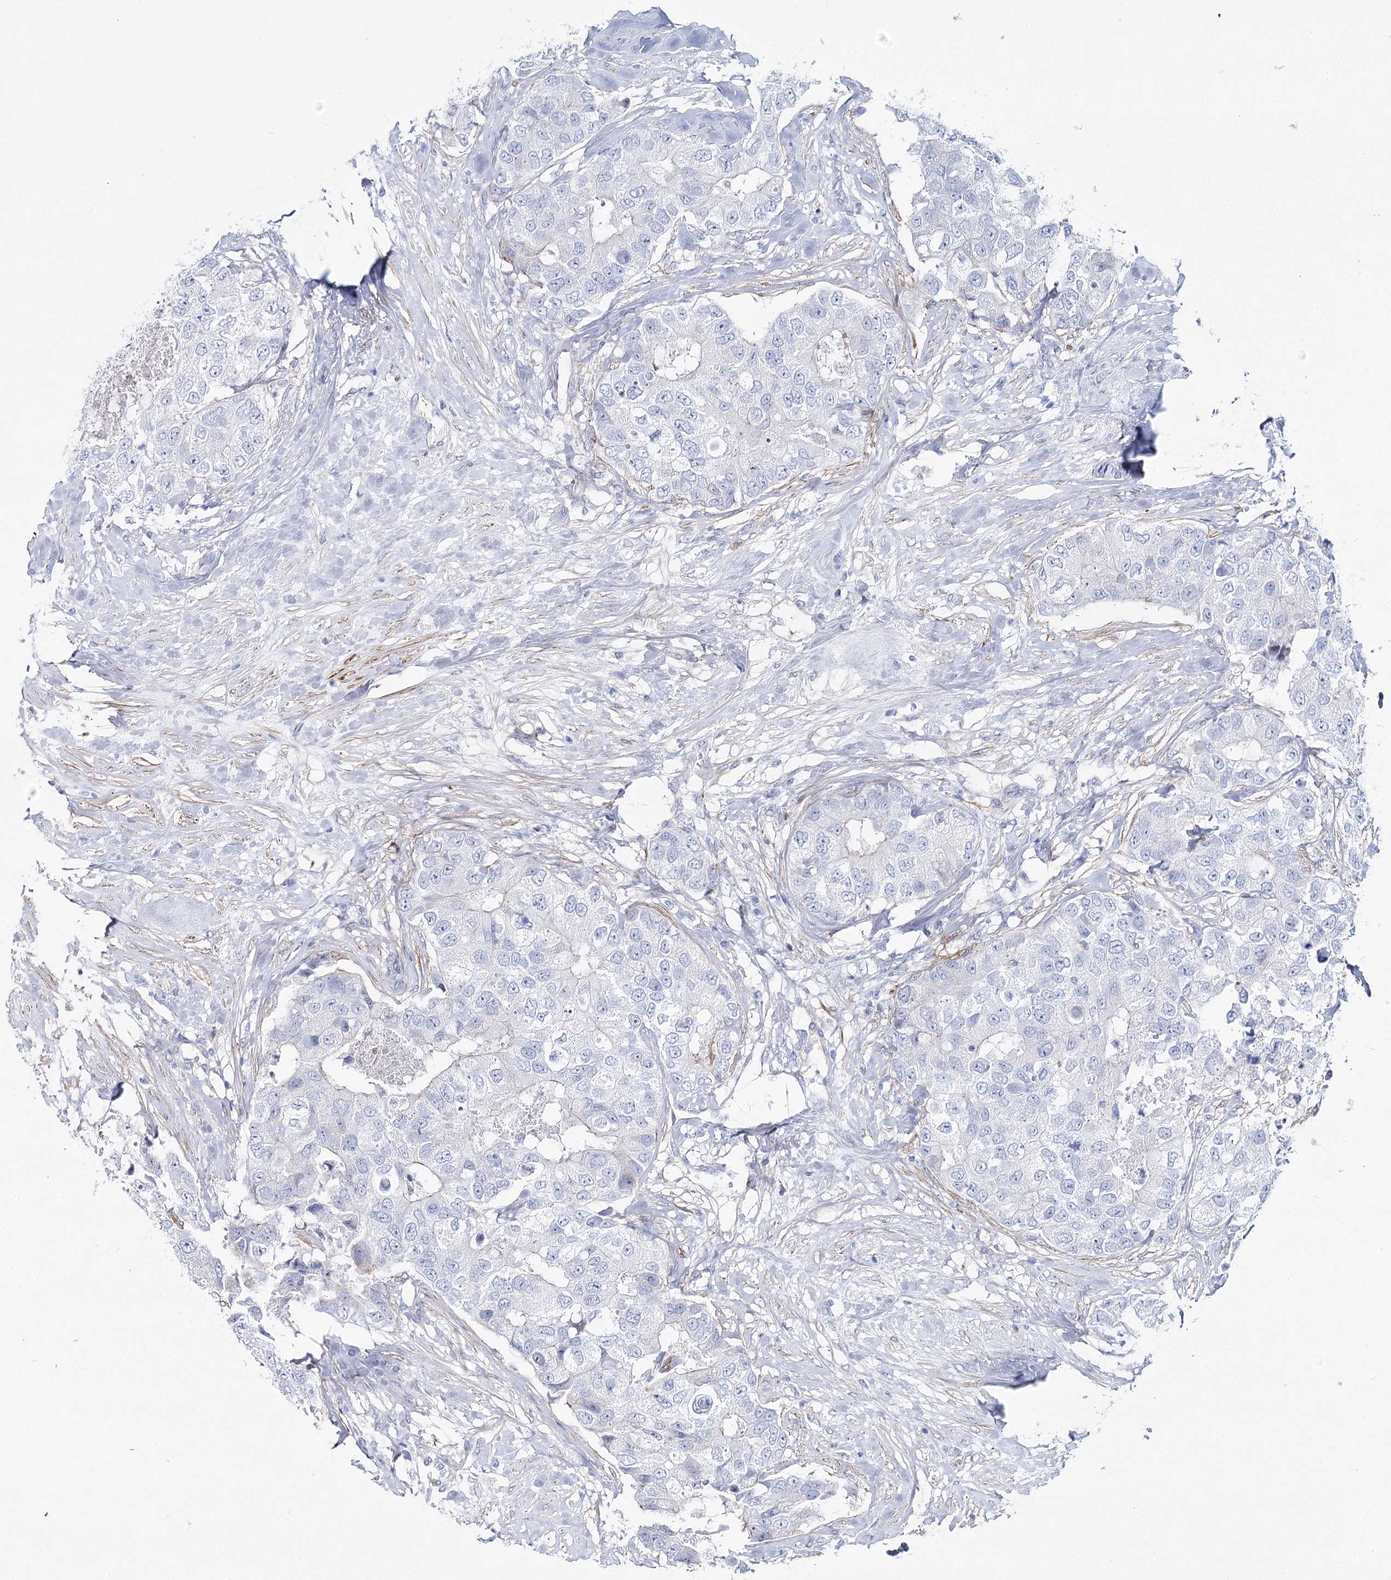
{"staining": {"intensity": "negative", "quantity": "none", "location": "none"}, "tissue": "breast cancer", "cell_type": "Tumor cells", "image_type": "cancer", "snomed": [{"axis": "morphology", "description": "Duct carcinoma"}, {"axis": "topography", "description": "Breast"}], "caption": "Histopathology image shows no significant protein positivity in tumor cells of invasive ductal carcinoma (breast).", "gene": "ANKRD23", "patient": {"sex": "female", "age": 62}}